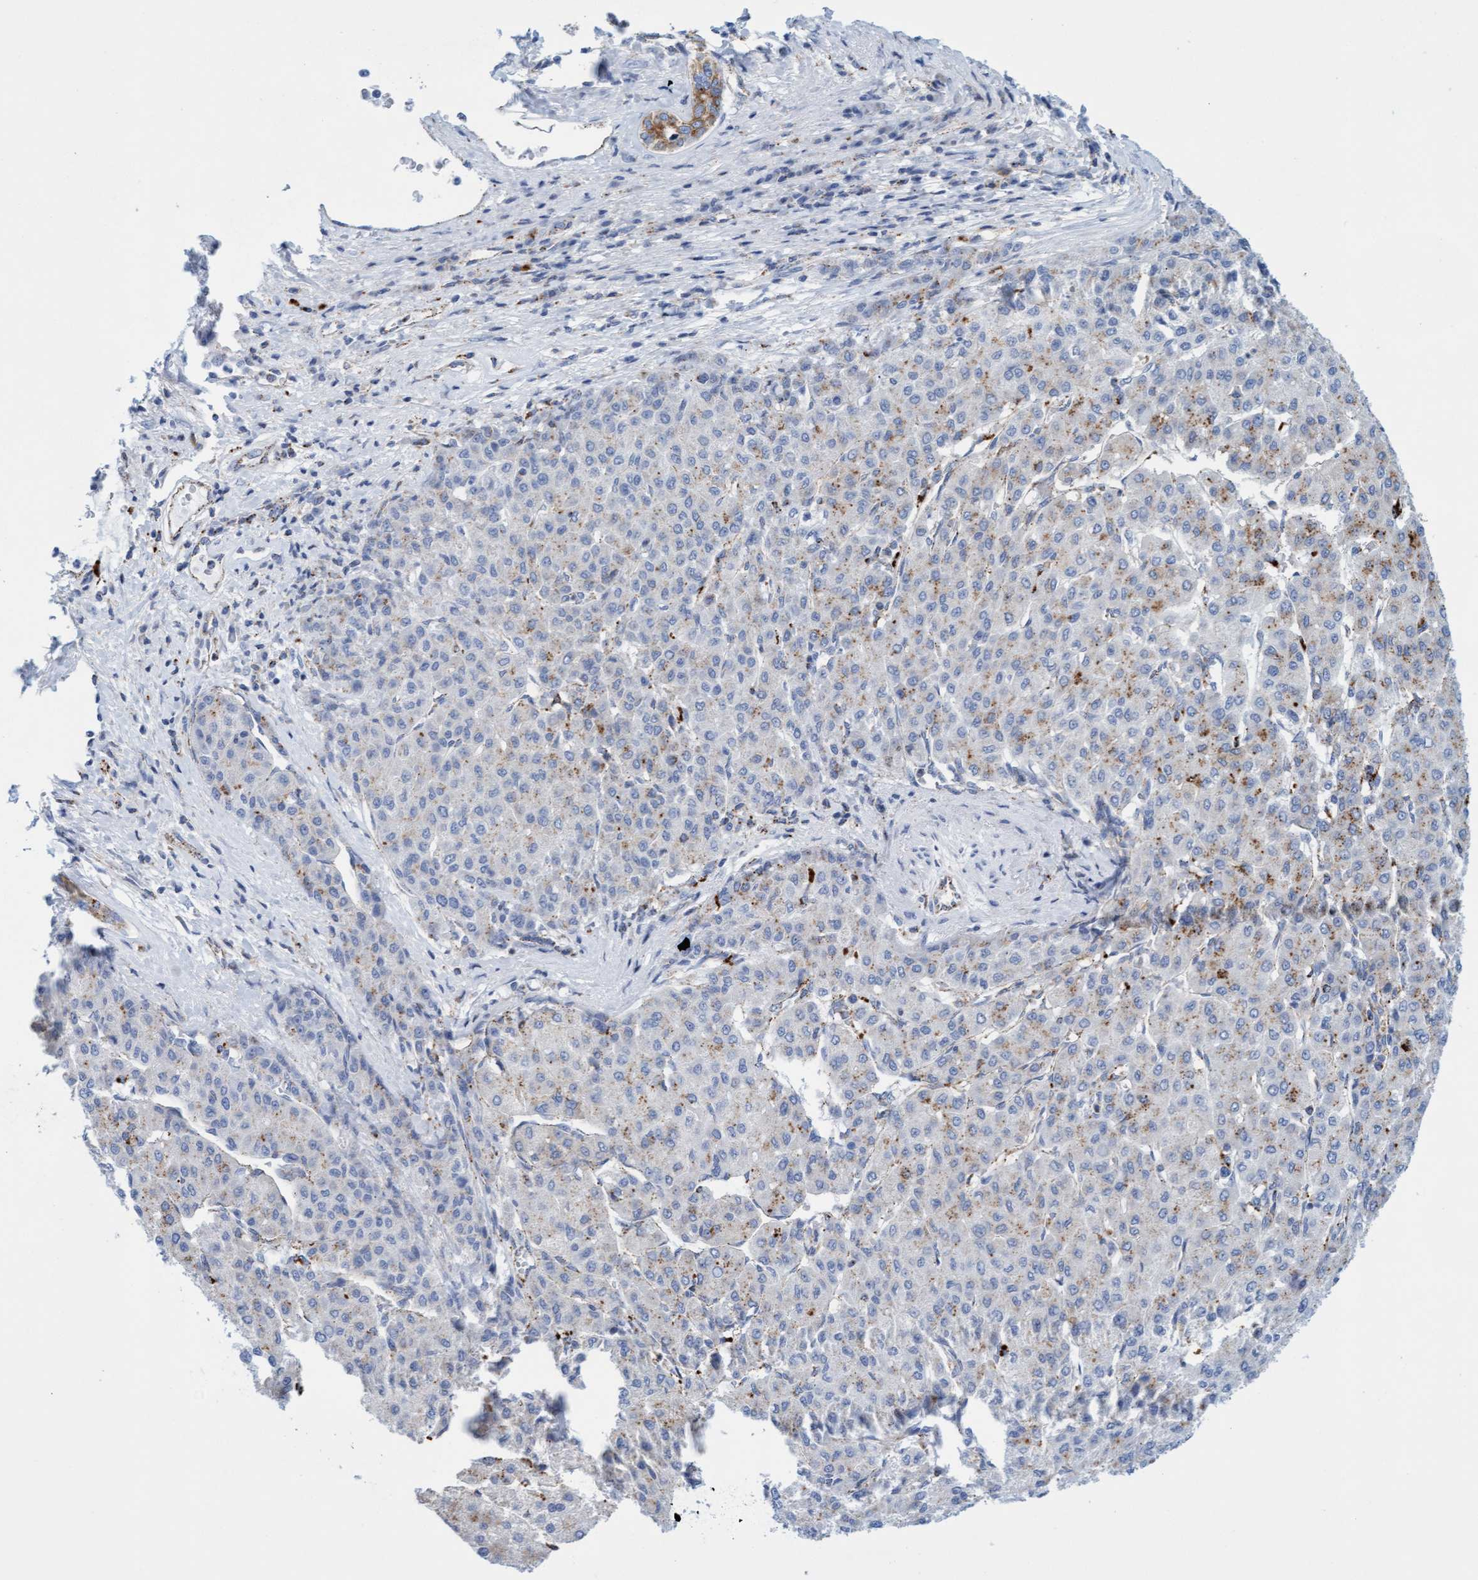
{"staining": {"intensity": "moderate", "quantity": "25%-75%", "location": "cytoplasmic/membranous"}, "tissue": "liver cancer", "cell_type": "Tumor cells", "image_type": "cancer", "snomed": [{"axis": "morphology", "description": "Carcinoma, Hepatocellular, NOS"}, {"axis": "topography", "description": "Liver"}], "caption": "Protein staining exhibits moderate cytoplasmic/membranous expression in approximately 25%-75% of tumor cells in liver cancer.", "gene": "SGSH", "patient": {"sex": "male", "age": 65}}